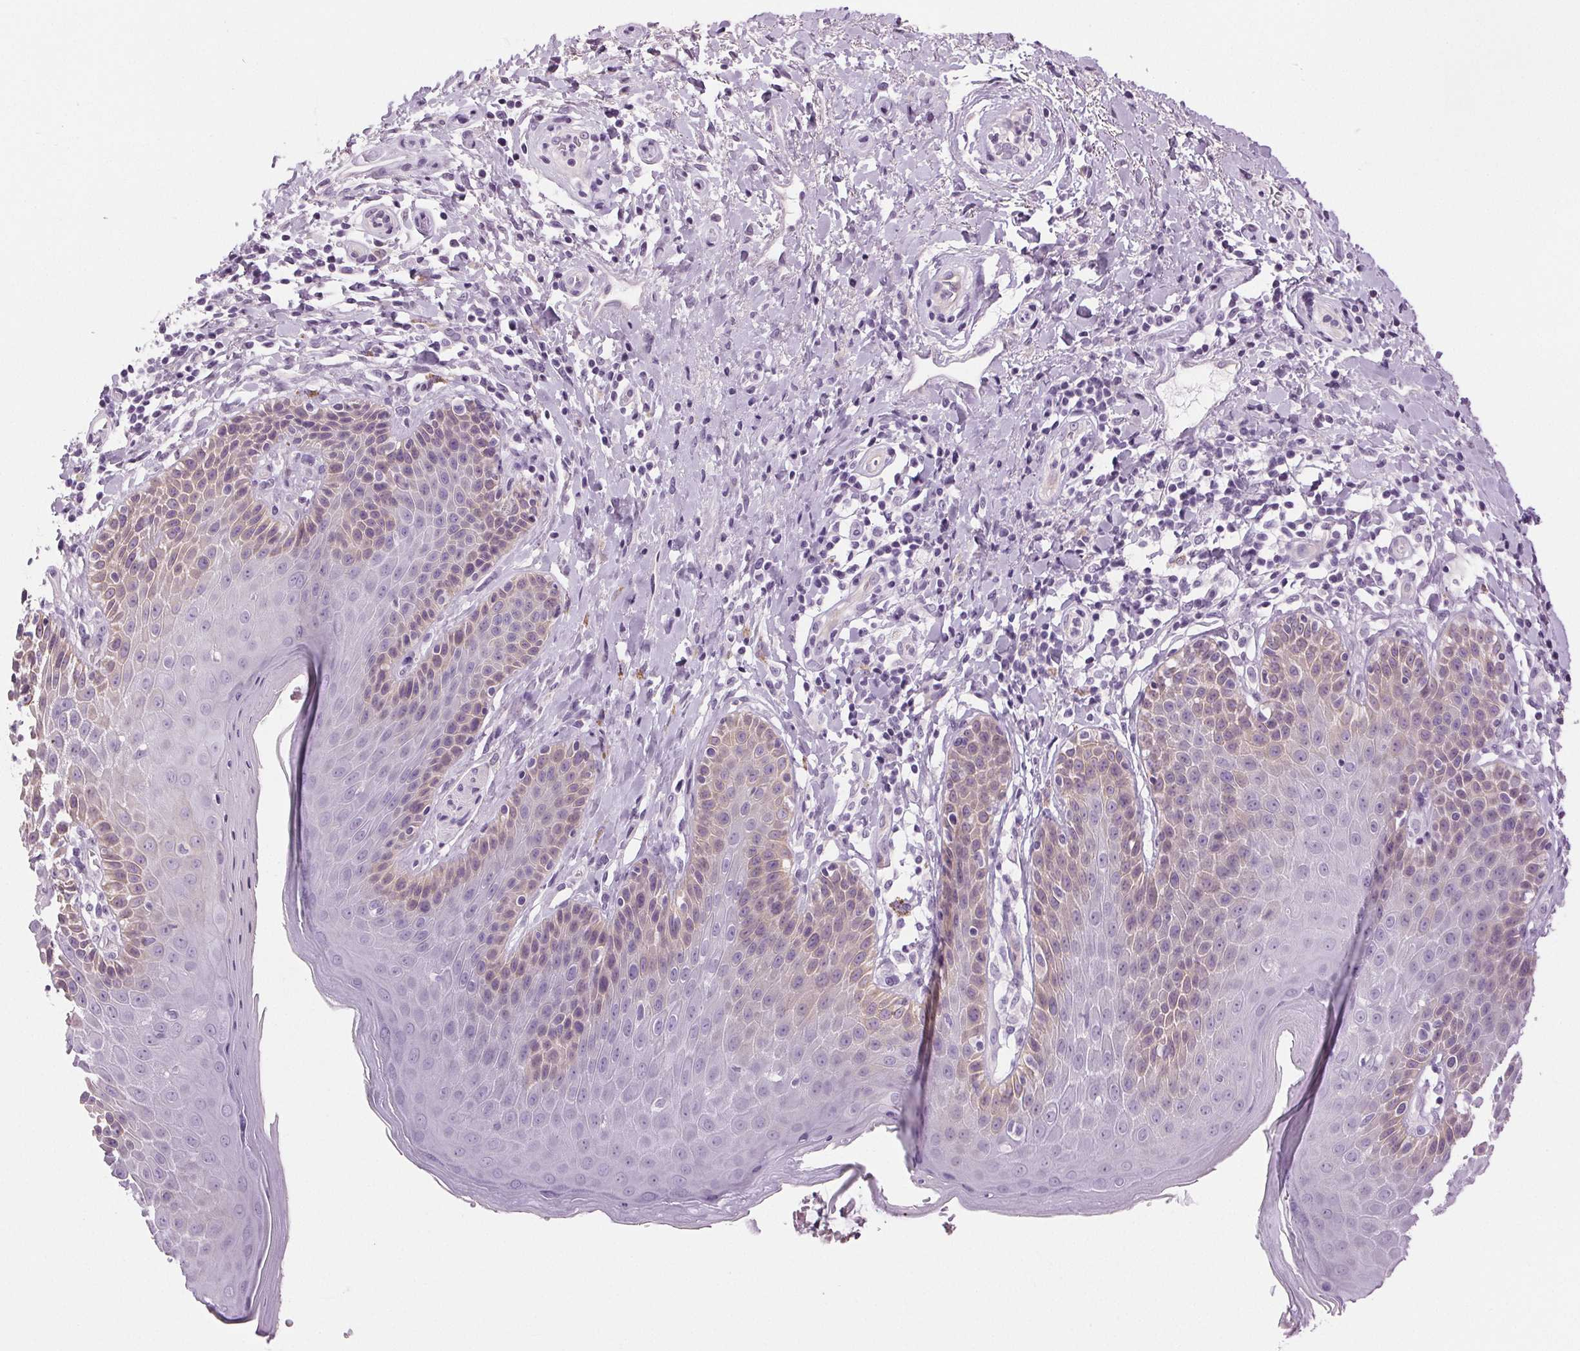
{"staining": {"intensity": "weak", "quantity": "<25%", "location": "cytoplasmic/membranous"}, "tissue": "skin", "cell_type": "Epidermal cells", "image_type": "normal", "snomed": [{"axis": "morphology", "description": "Normal tissue, NOS"}, {"axis": "topography", "description": "Anal"}, {"axis": "topography", "description": "Peripheral nerve tissue"}], "caption": "Immunohistochemical staining of benign skin exhibits no significant expression in epidermal cells. (Immunohistochemistry (ihc), brightfield microscopy, high magnification).", "gene": "MISP", "patient": {"sex": "male", "age": 51}}